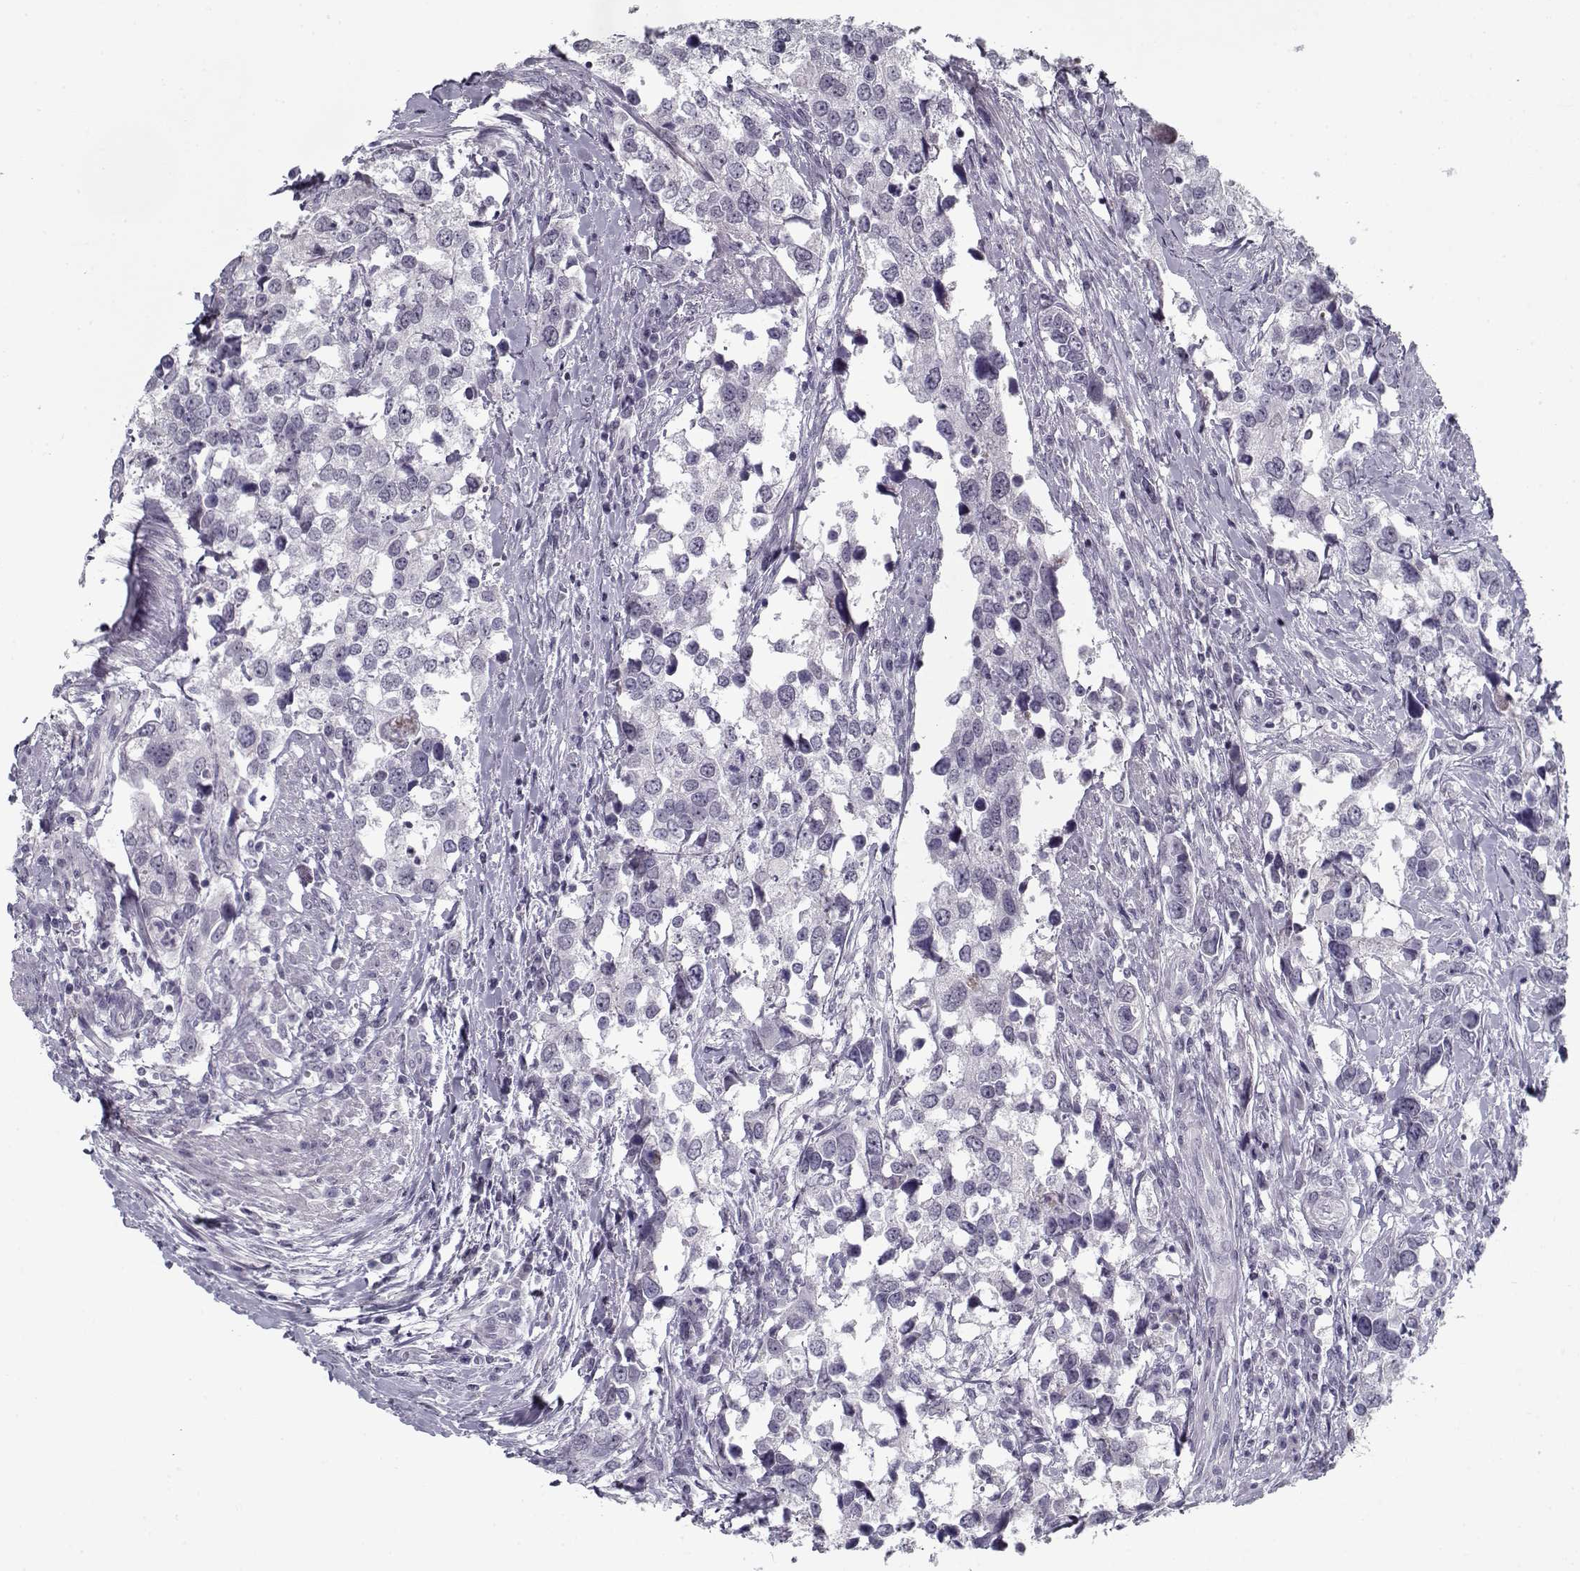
{"staining": {"intensity": "negative", "quantity": "none", "location": "none"}, "tissue": "urothelial cancer", "cell_type": "Tumor cells", "image_type": "cancer", "snomed": [{"axis": "morphology", "description": "Urothelial carcinoma, NOS"}, {"axis": "morphology", "description": "Urothelial carcinoma, High grade"}, {"axis": "topography", "description": "Urinary bladder"}], "caption": "The histopathology image shows no staining of tumor cells in urothelial carcinoma (high-grade).", "gene": "SPACA9", "patient": {"sex": "male", "age": 63}}